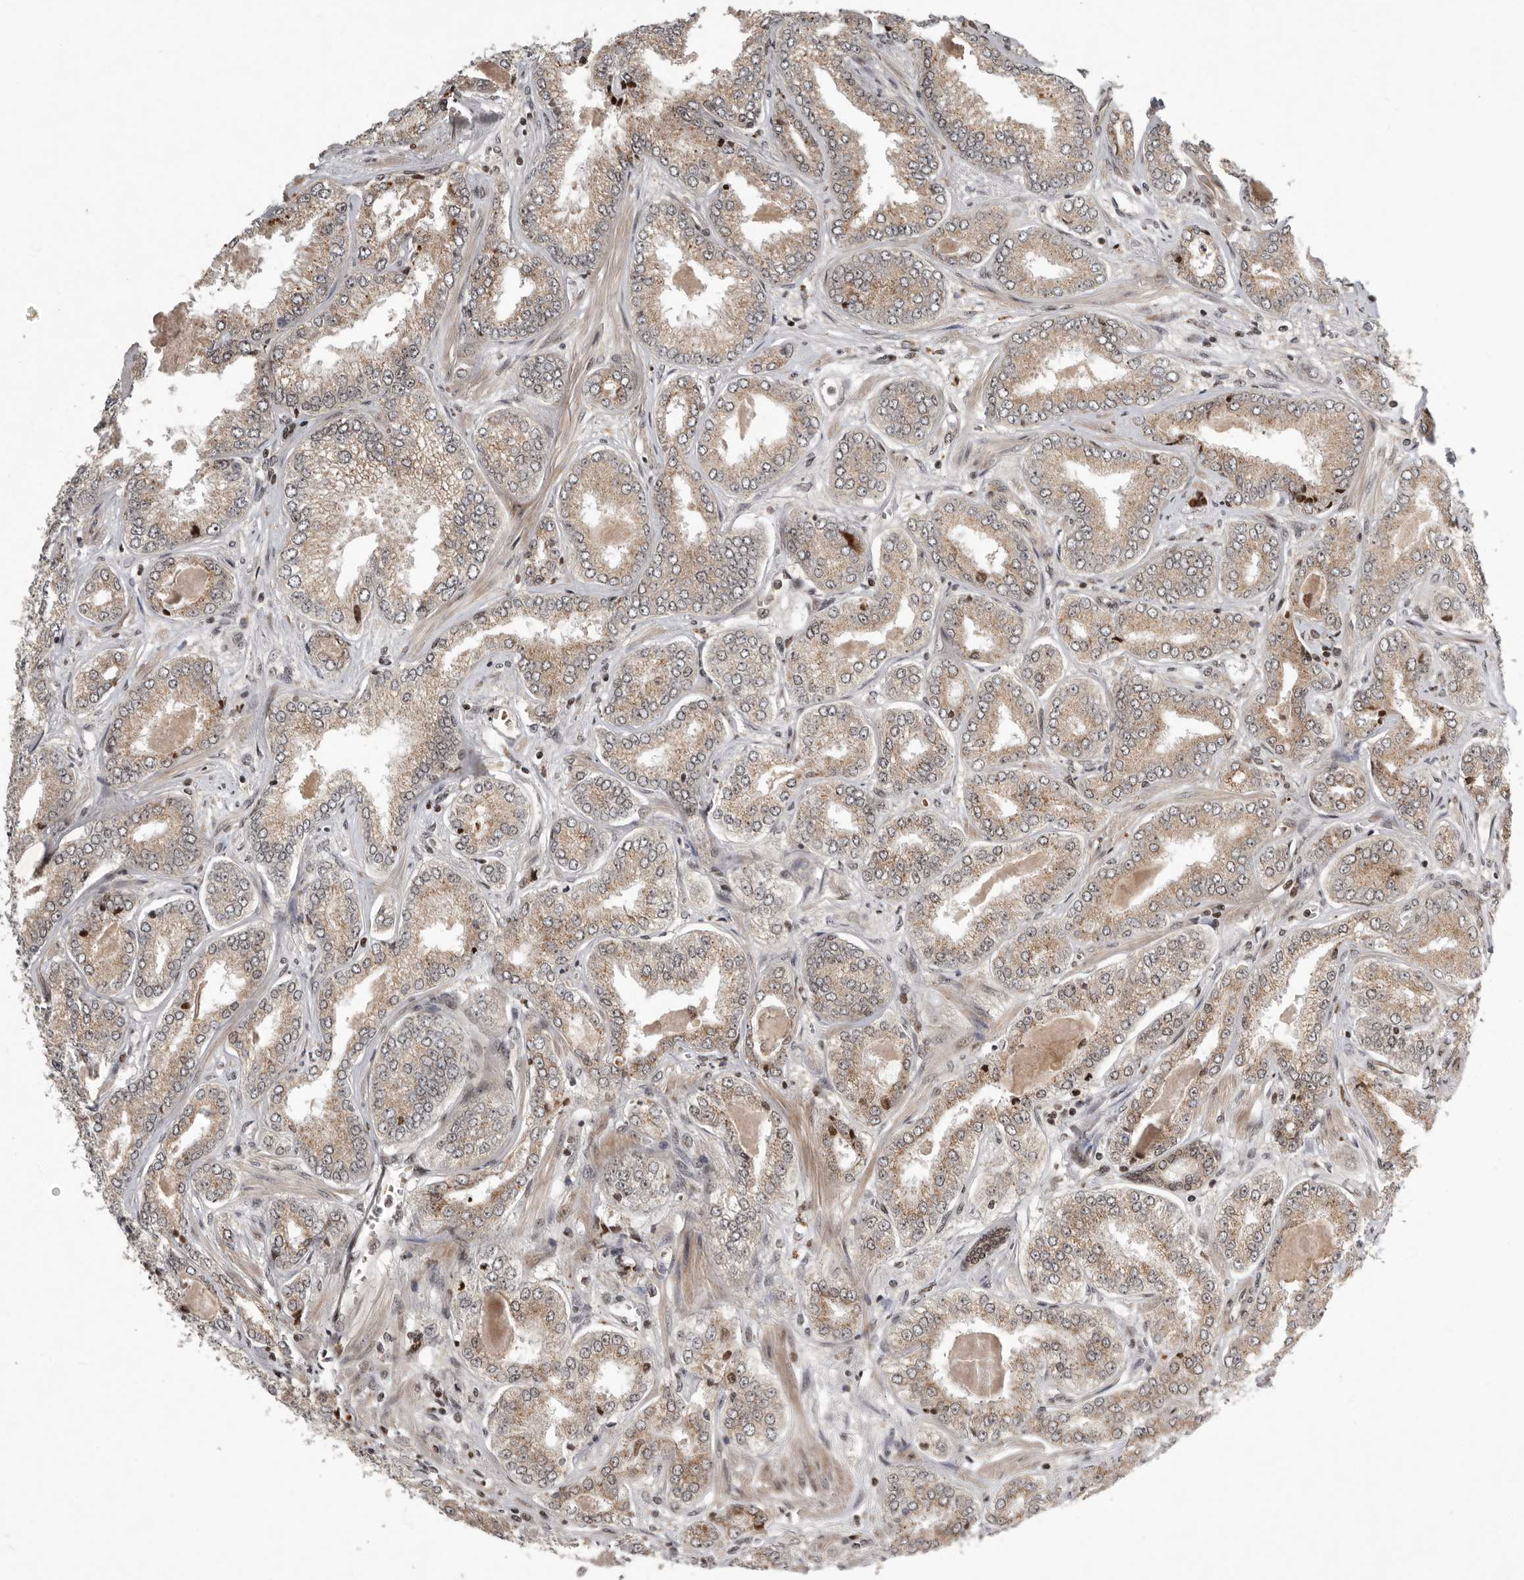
{"staining": {"intensity": "weak", "quantity": ">75%", "location": "cytoplasmic/membranous"}, "tissue": "prostate cancer", "cell_type": "Tumor cells", "image_type": "cancer", "snomed": [{"axis": "morphology", "description": "Adenocarcinoma, High grade"}, {"axis": "topography", "description": "Prostate"}], "caption": "Adenocarcinoma (high-grade) (prostate) was stained to show a protein in brown. There is low levels of weak cytoplasmic/membranous staining in about >75% of tumor cells. (Brightfield microscopy of DAB IHC at high magnification).", "gene": "RABIF", "patient": {"sex": "male", "age": 71}}